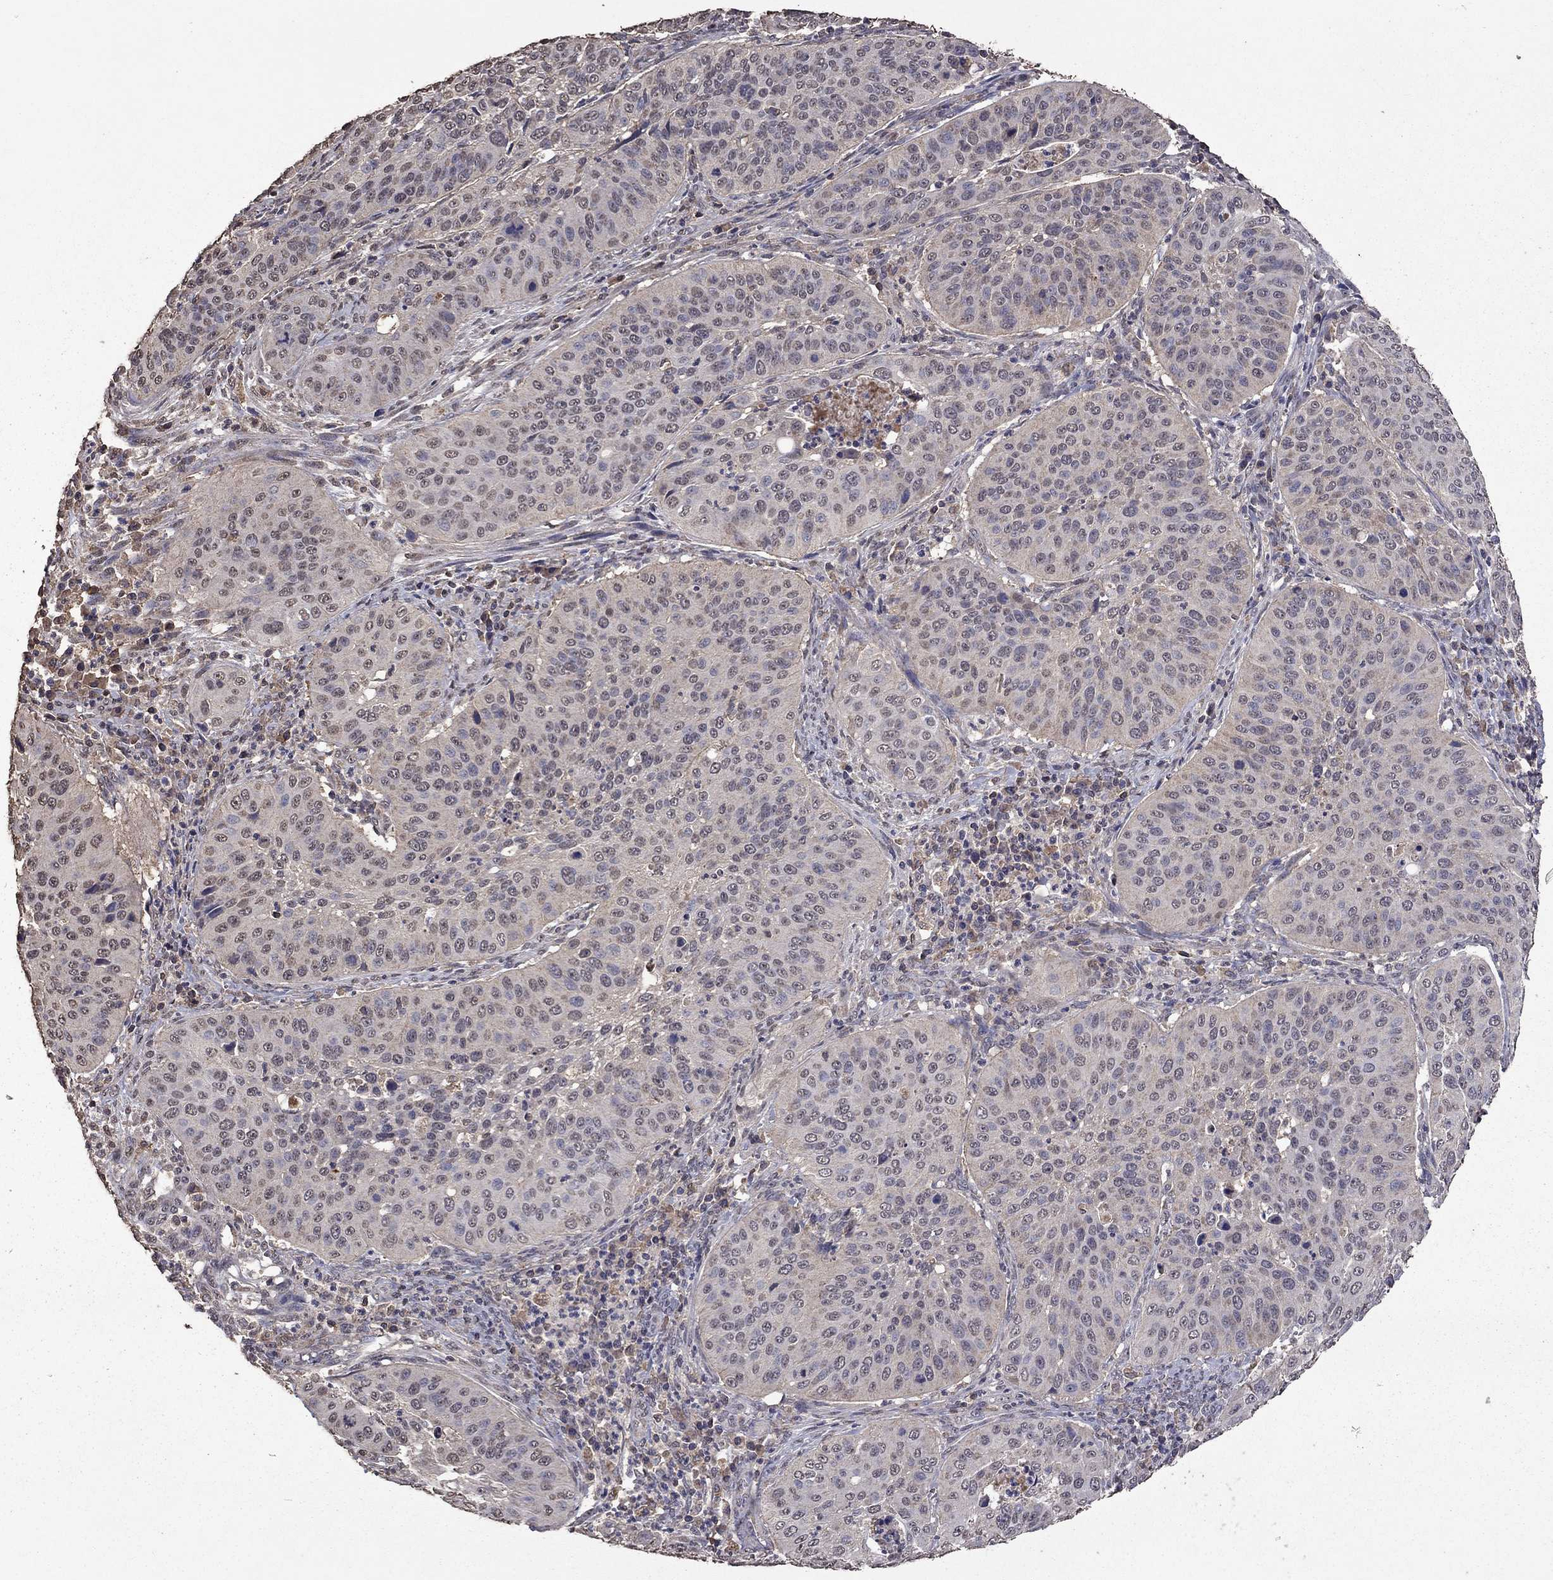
{"staining": {"intensity": "negative", "quantity": "none", "location": "none"}, "tissue": "cervical cancer", "cell_type": "Tumor cells", "image_type": "cancer", "snomed": [{"axis": "morphology", "description": "Normal tissue, NOS"}, {"axis": "morphology", "description": "Squamous cell carcinoma, NOS"}, {"axis": "topography", "description": "Cervix"}], "caption": "Immunohistochemical staining of human cervical cancer (squamous cell carcinoma) reveals no significant staining in tumor cells.", "gene": "SERPINA5", "patient": {"sex": "female", "age": 39}}